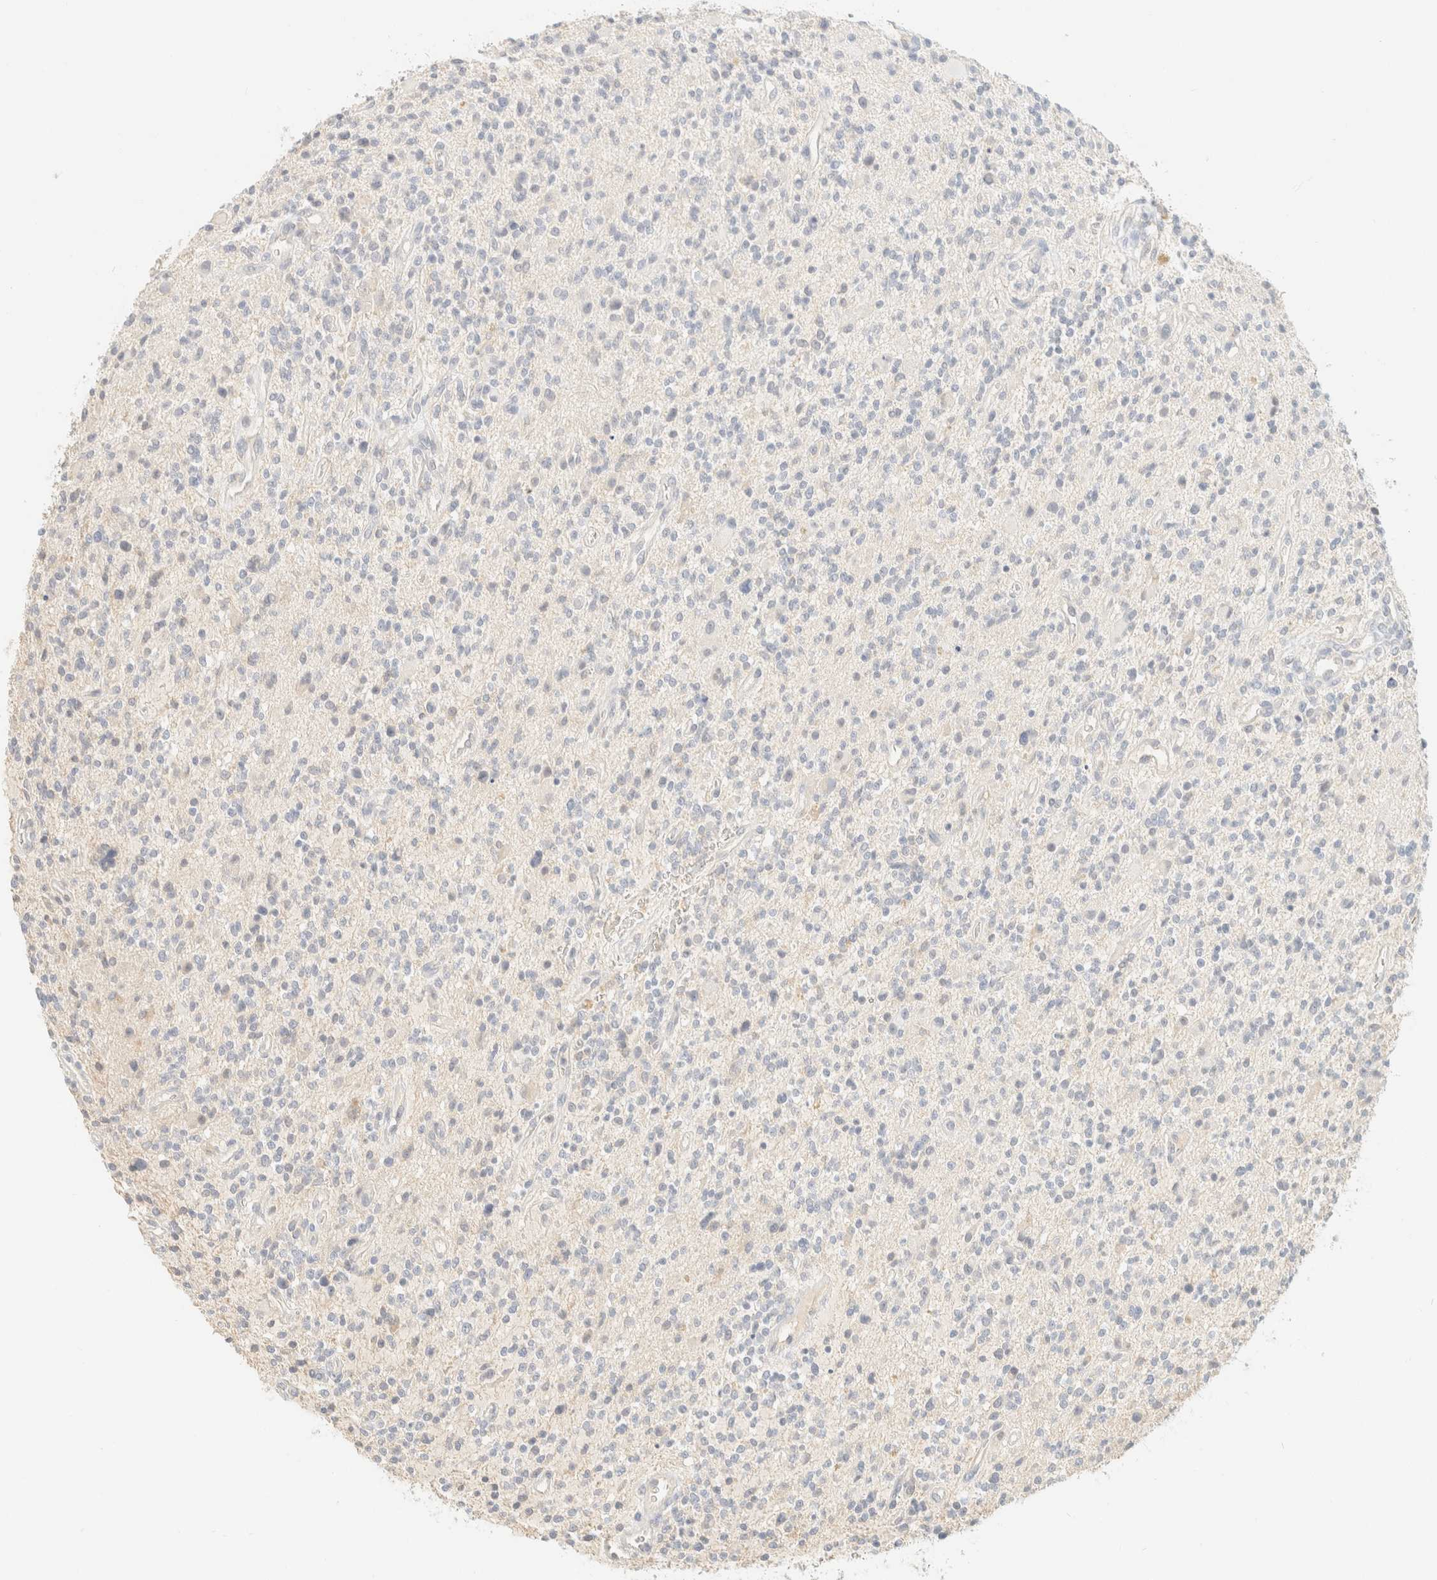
{"staining": {"intensity": "negative", "quantity": "none", "location": "none"}, "tissue": "glioma", "cell_type": "Tumor cells", "image_type": "cancer", "snomed": [{"axis": "morphology", "description": "Glioma, malignant, High grade"}, {"axis": "topography", "description": "Brain"}], "caption": "Glioma stained for a protein using immunohistochemistry shows no positivity tumor cells.", "gene": "TIMD4", "patient": {"sex": "male", "age": 48}}